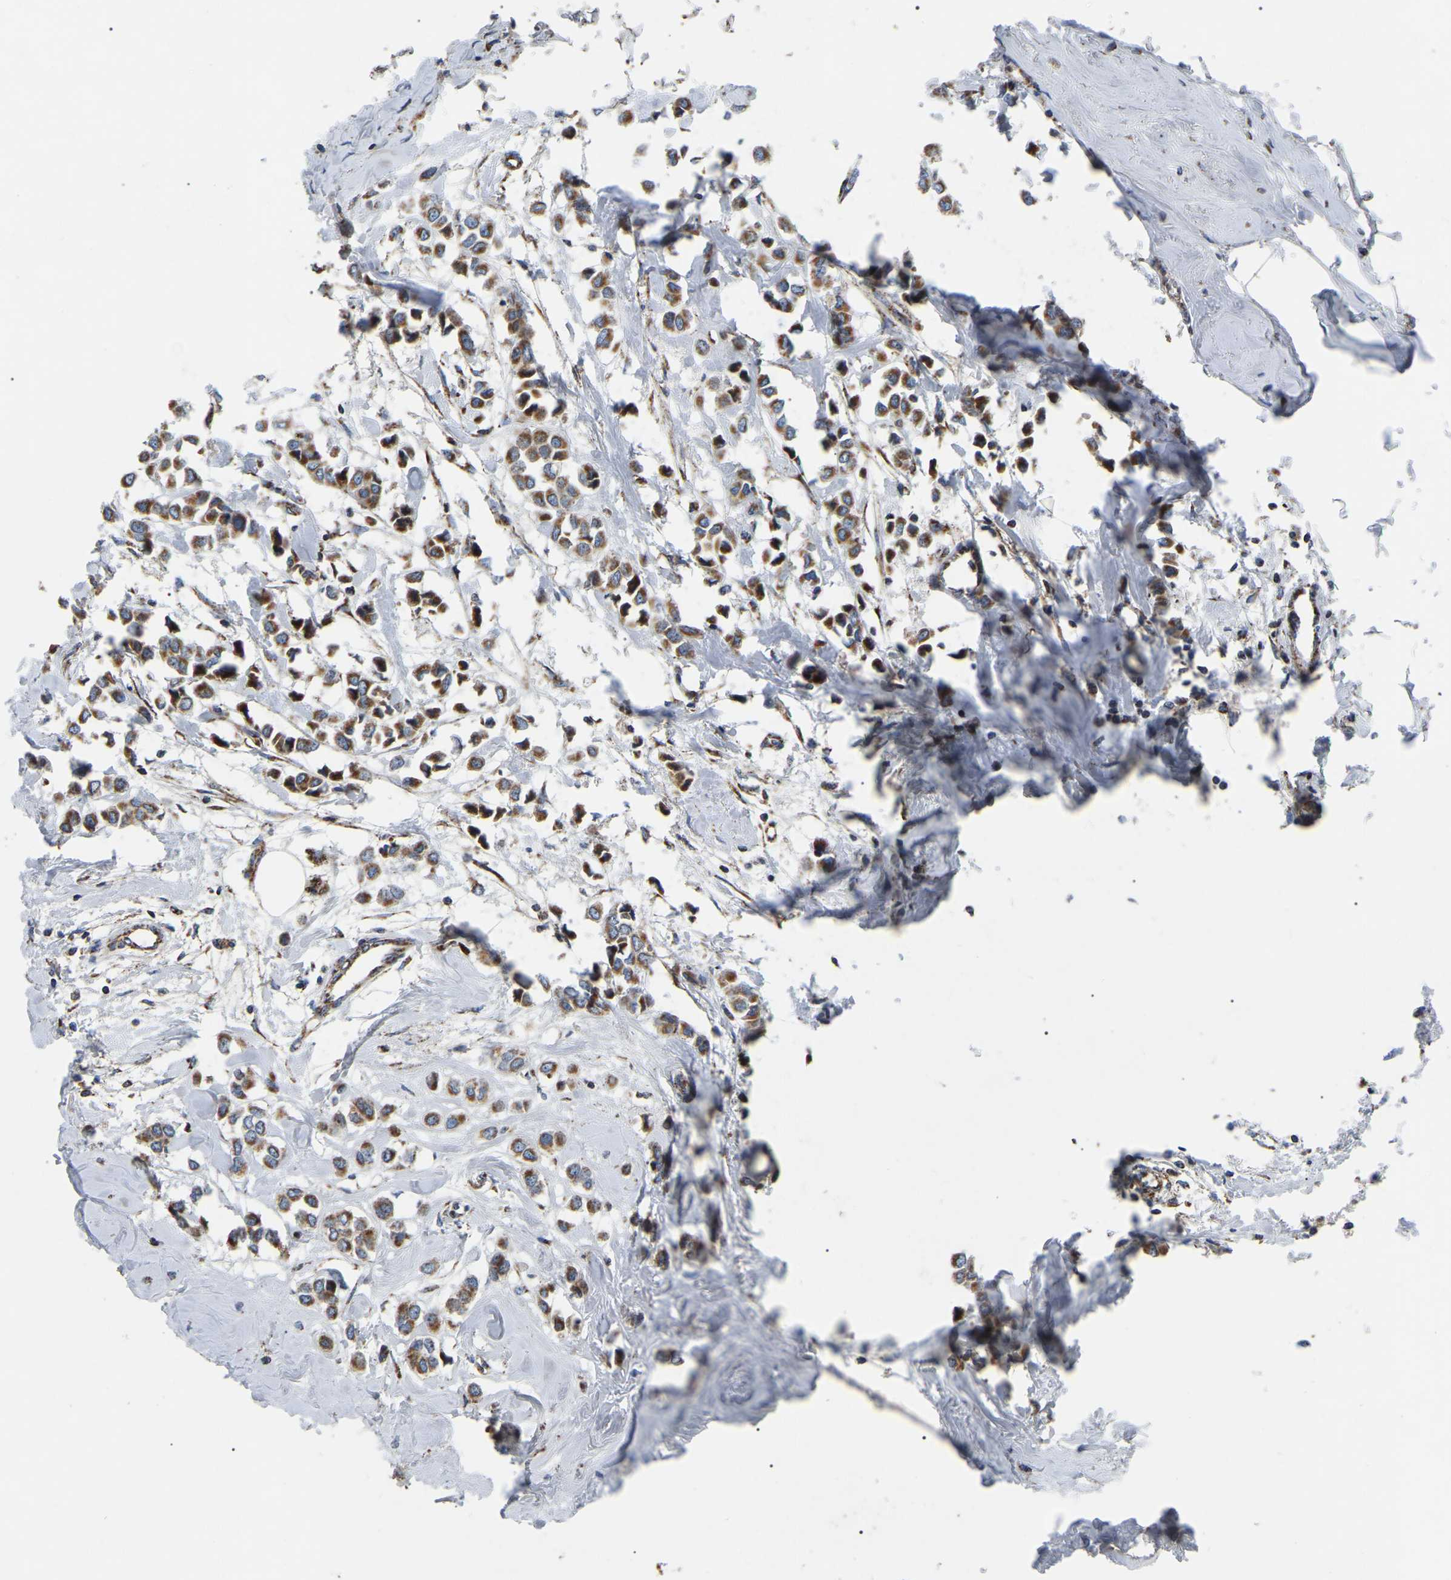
{"staining": {"intensity": "moderate", "quantity": ">75%", "location": "cytoplasmic/membranous"}, "tissue": "breast cancer", "cell_type": "Tumor cells", "image_type": "cancer", "snomed": [{"axis": "morphology", "description": "Lobular carcinoma"}, {"axis": "topography", "description": "Breast"}], "caption": "Immunohistochemical staining of human breast lobular carcinoma displays medium levels of moderate cytoplasmic/membranous staining in approximately >75% of tumor cells.", "gene": "PPM1E", "patient": {"sex": "female", "age": 51}}